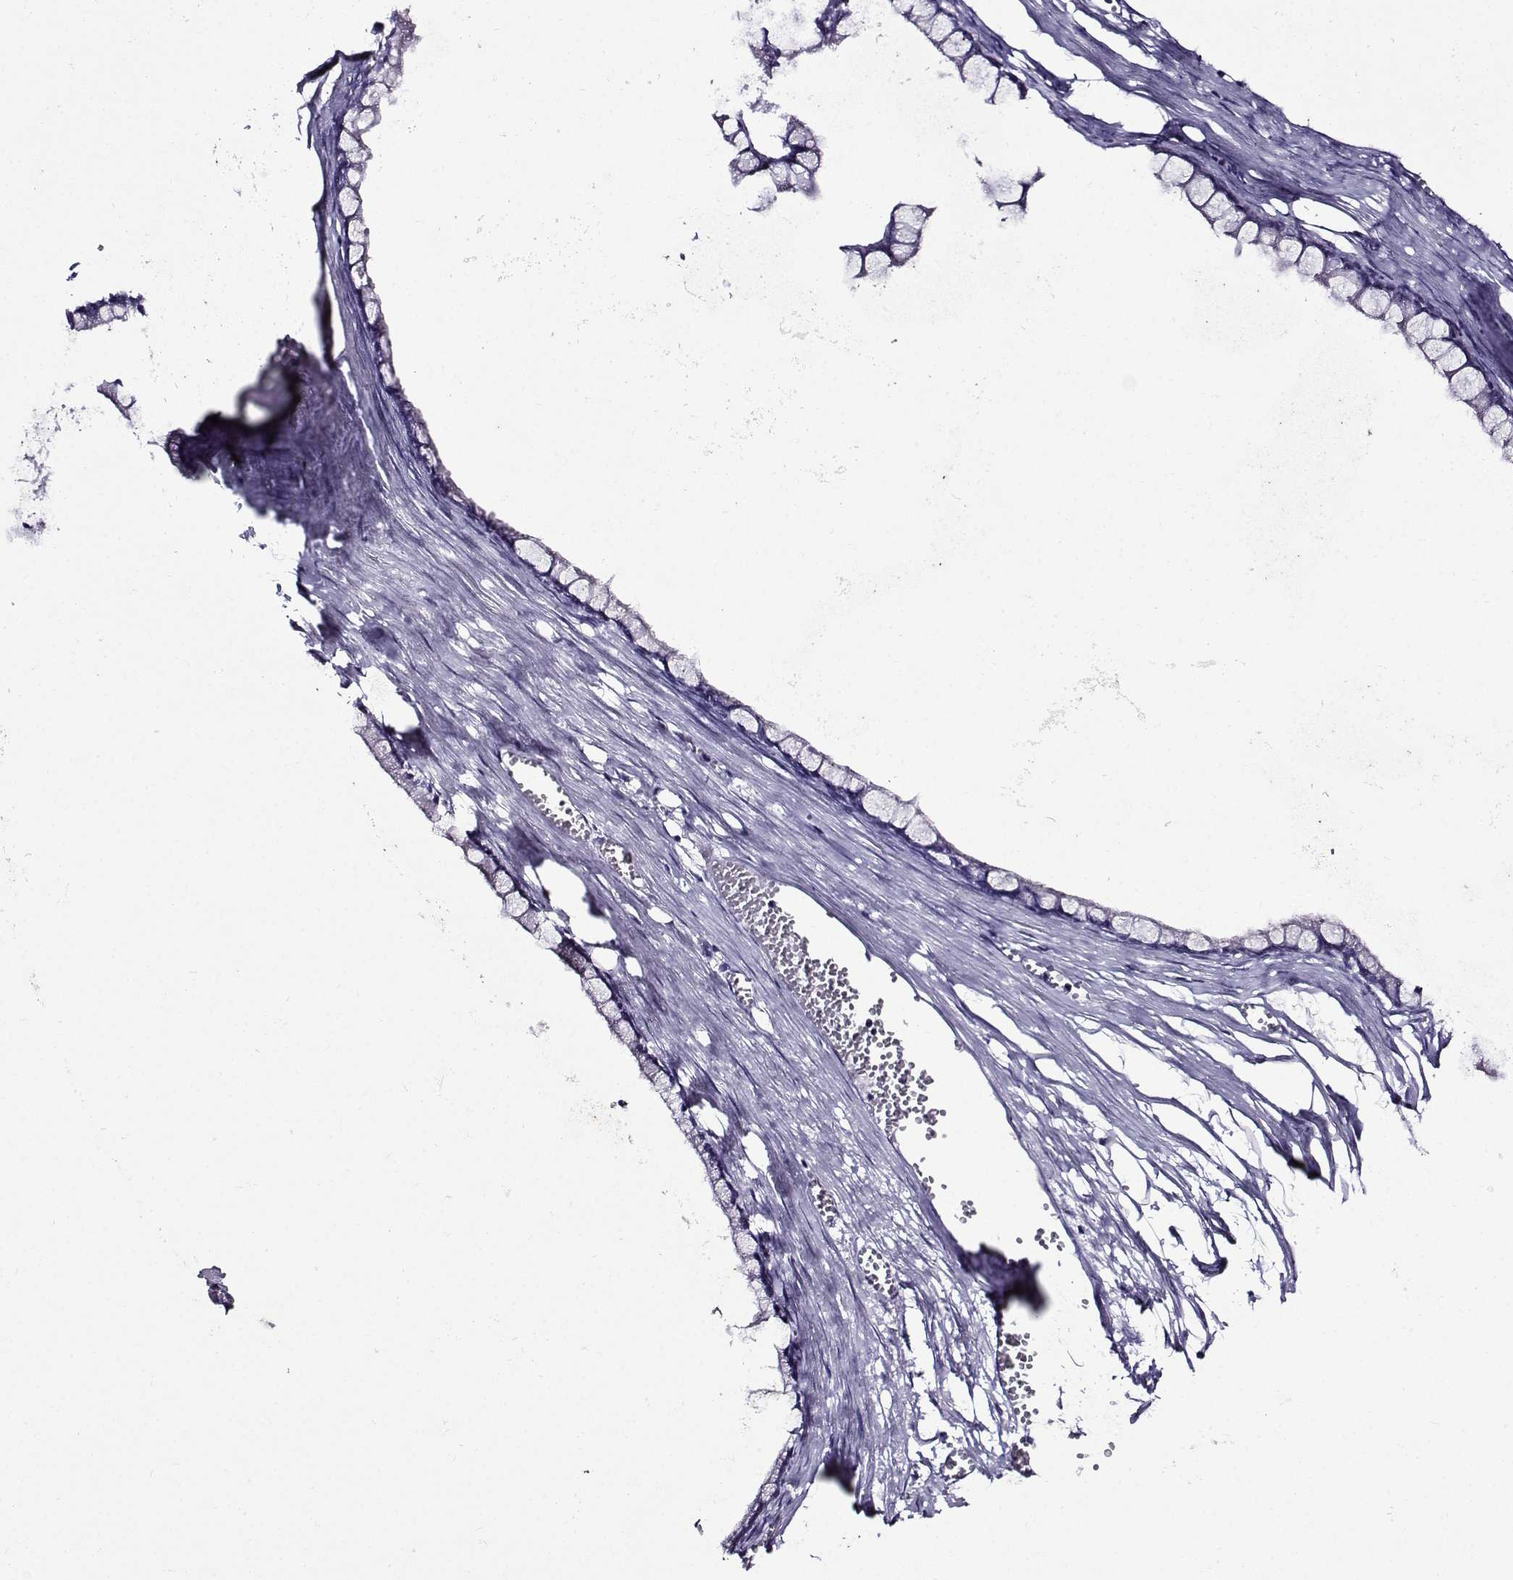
{"staining": {"intensity": "negative", "quantity": "none", "location": "none"}, "tissue": "ovarian cancer", "cell_type": "Tumor cells", "image_type": "cancer", "snomed": [{"axis": "morphology", "description": "Cystadenocarcinoma, mucinous, NOS"}, {"axis": "topography", "description": "Ovary"}], "caption": "Immunohistochemistry of mucinous cystadenocarcinoma (ovarian) shows no expression in tumor cells.", "gene": "TMEM266", "patient": {"sex": "female", "age": 67}}